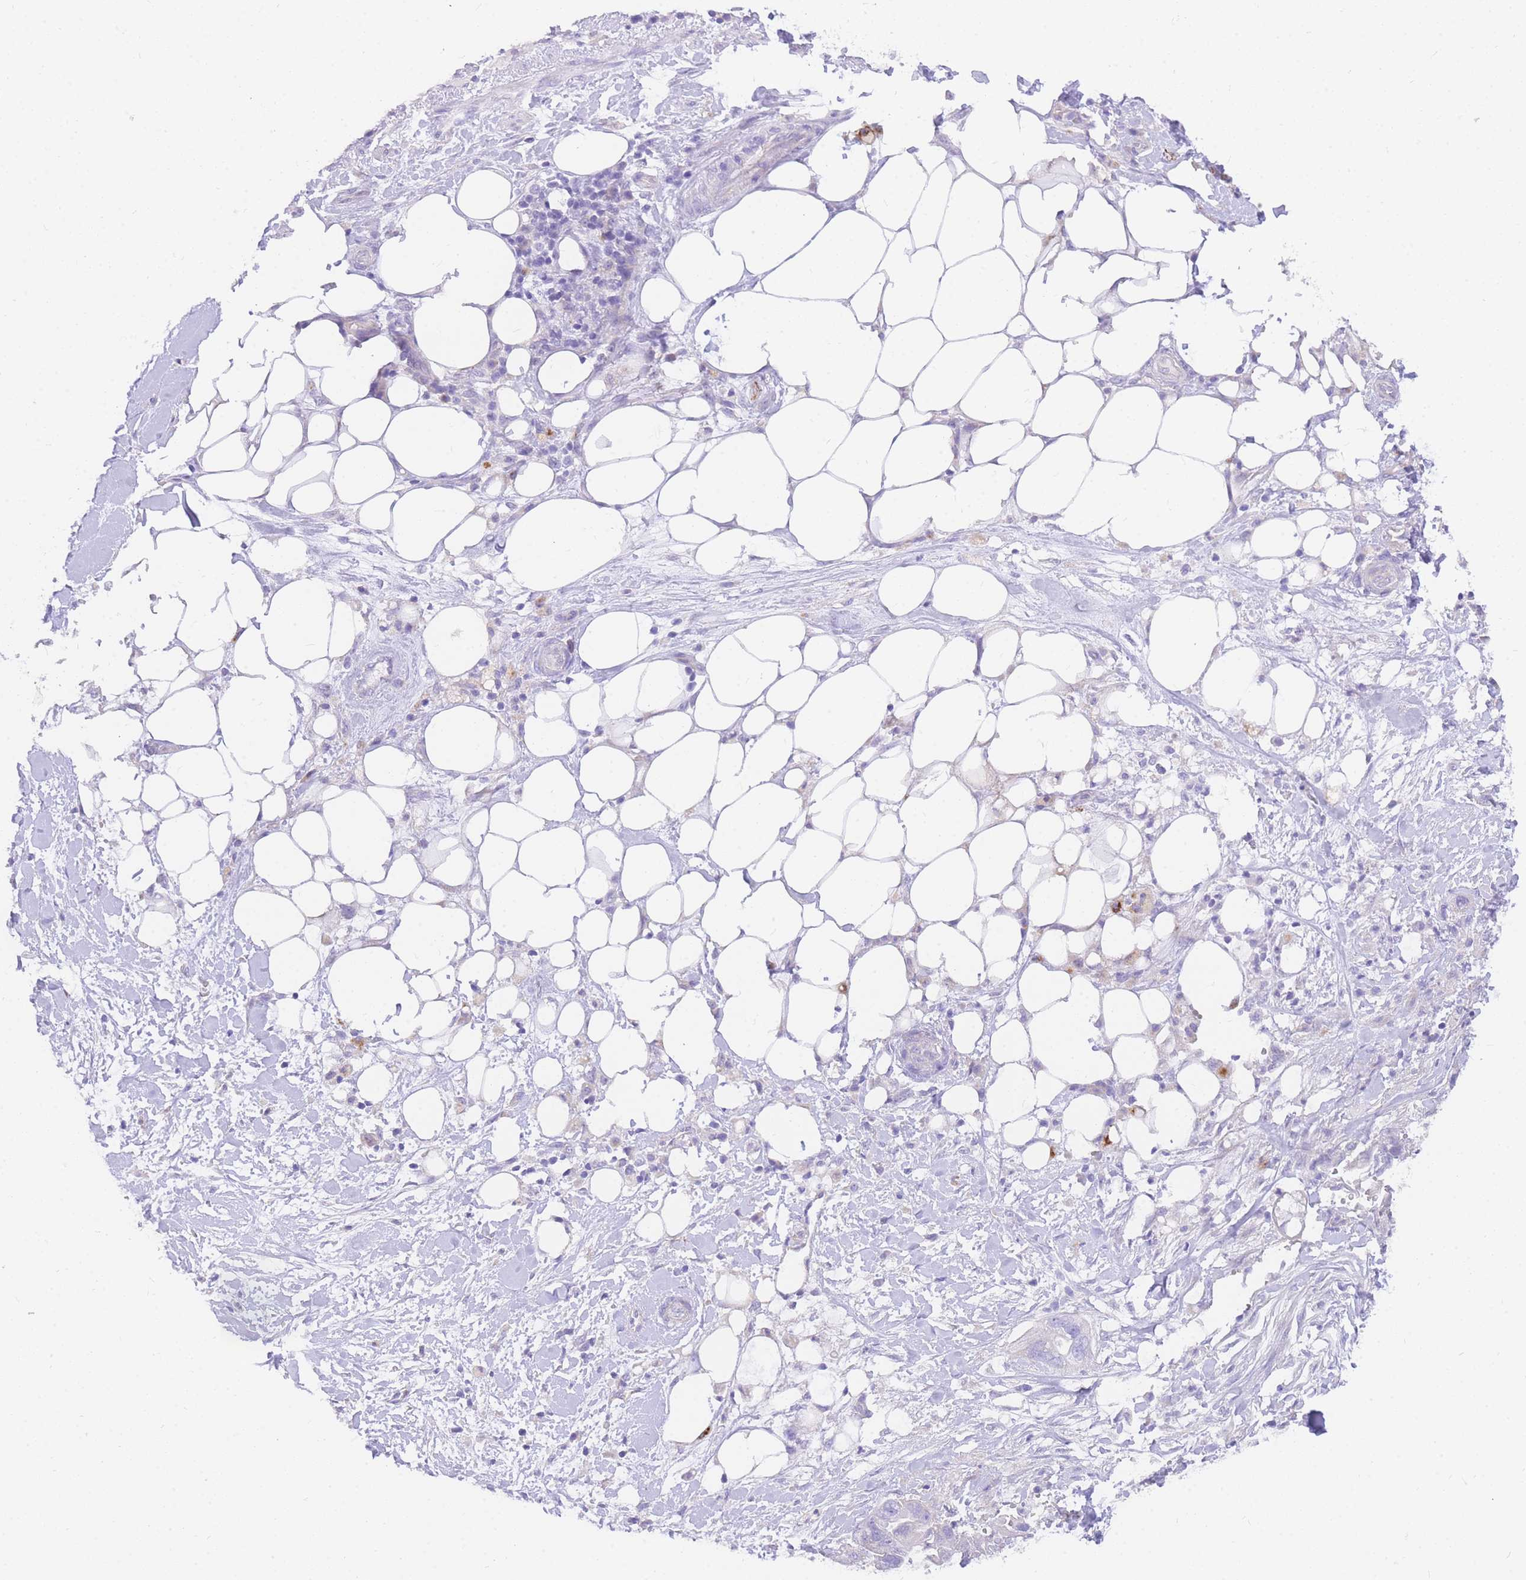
{"staining": {"intensity": "negative", "quantity": "none", "location": "none"}, "tissue": "pancreatic cancer", "cell_type": "Tumor cells", "image_type": "cancer", "snomed": [{"axis": "morphology", "description": "Adenocarcinoma, NOS"}, {"axis": "topography", "description": "Pancreas"}], "caption": "This is an IHC histopathology image of adenocarcinoma (pancreatic). There is no positivity in tumor cells.", "gene": "UPK1A", "patient": {"sex": "male", "age": 44}}